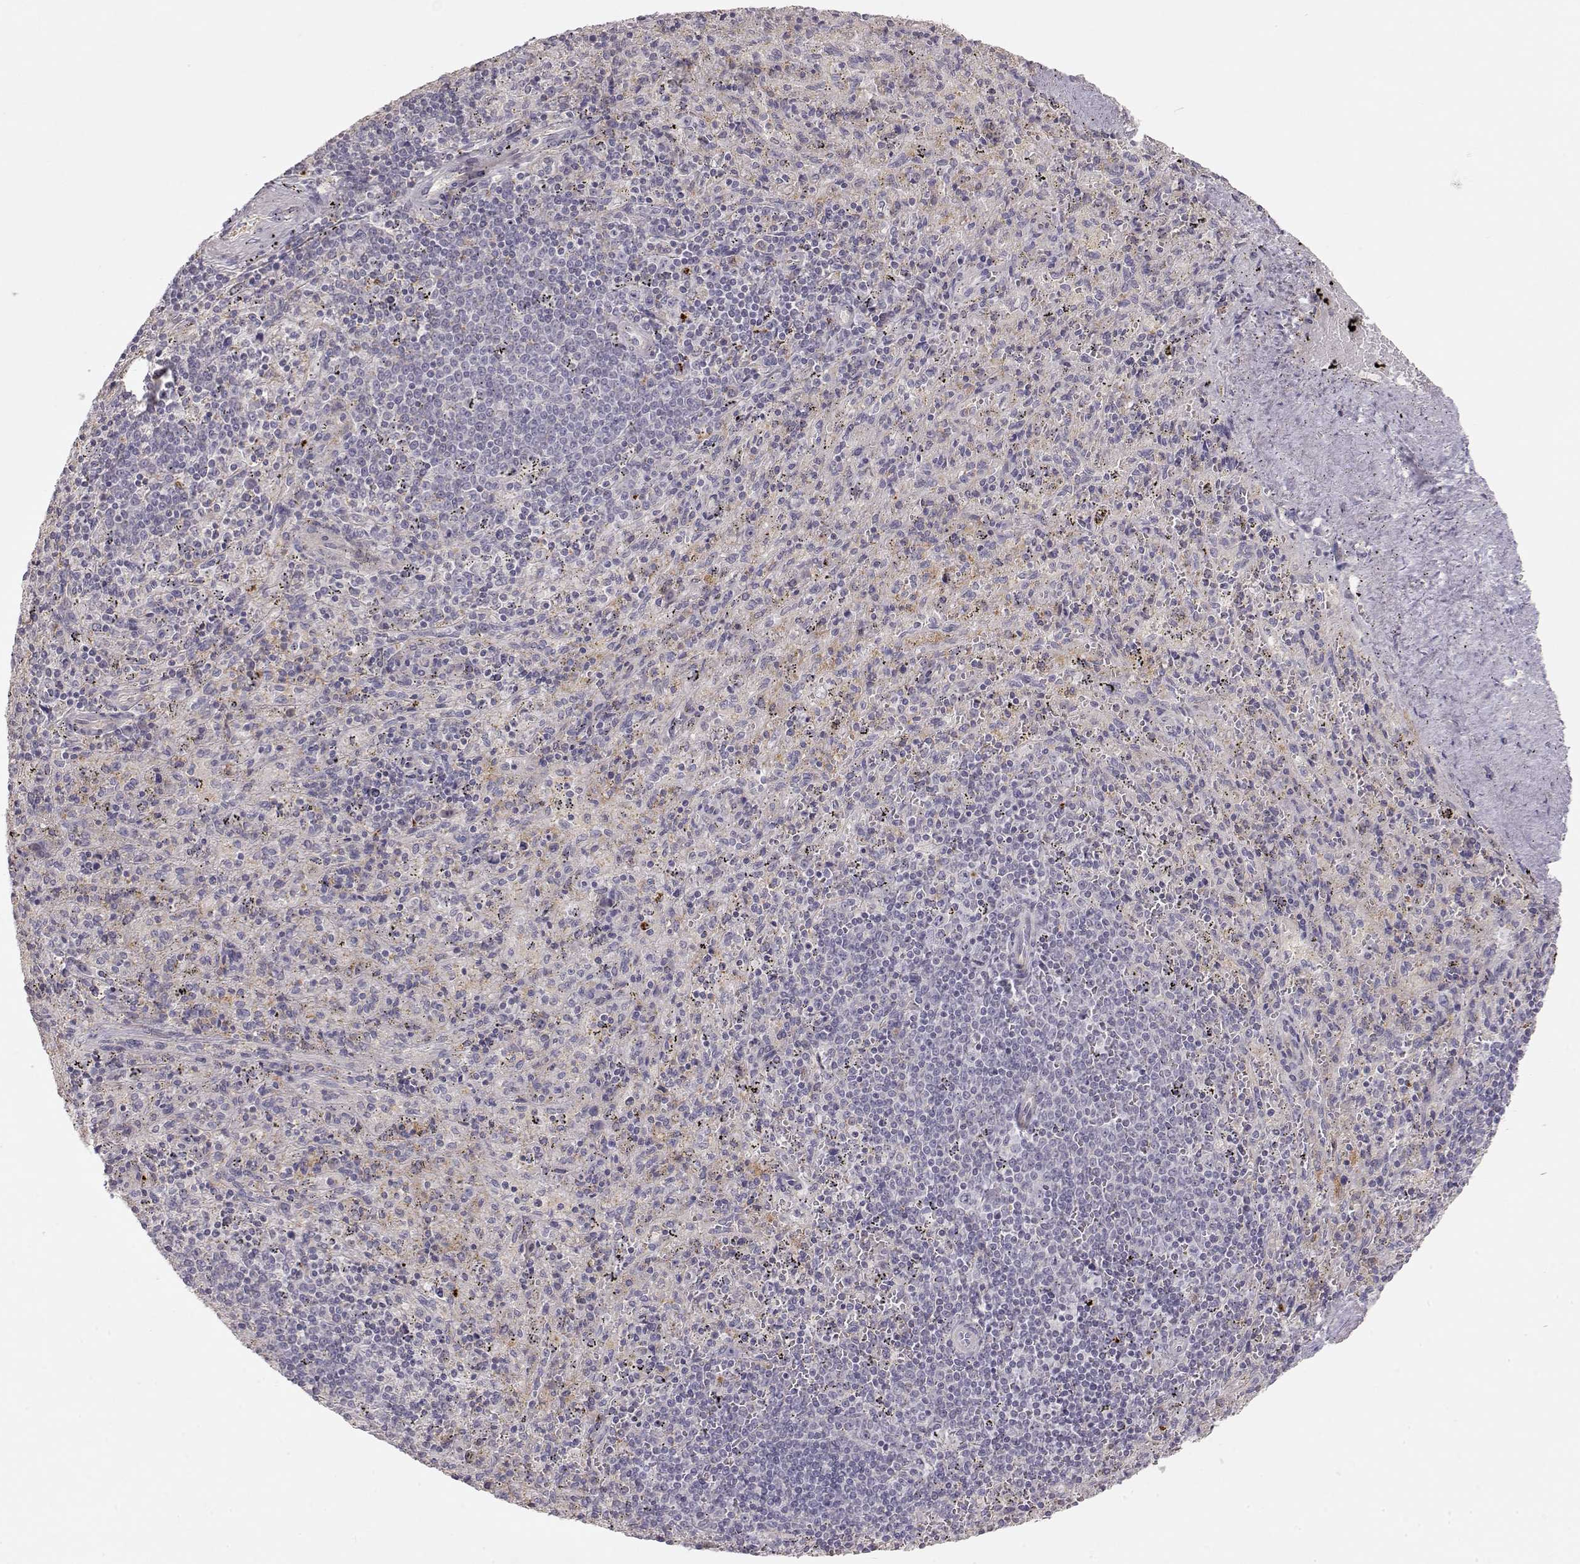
{"staining": {"intensity": "negative", "quantity": "none", "location": "none"}, "tissue": "spleen", "cell_type": "Cells in red pulp", "image_type": "normal", "snomed": [{"axis": "morphology", "description": "Normal tissue, NOS"}, {"axis": "topography", "description": "Spleen"}], "caption": "An immunohistochemistry (IHC) photomicrograph of unremarkable spleen is shown. There is no staining in cells in red pulp of spleen.", "gene": "ARHGAP8", "patient": {"sex": "male", "age": 57}}